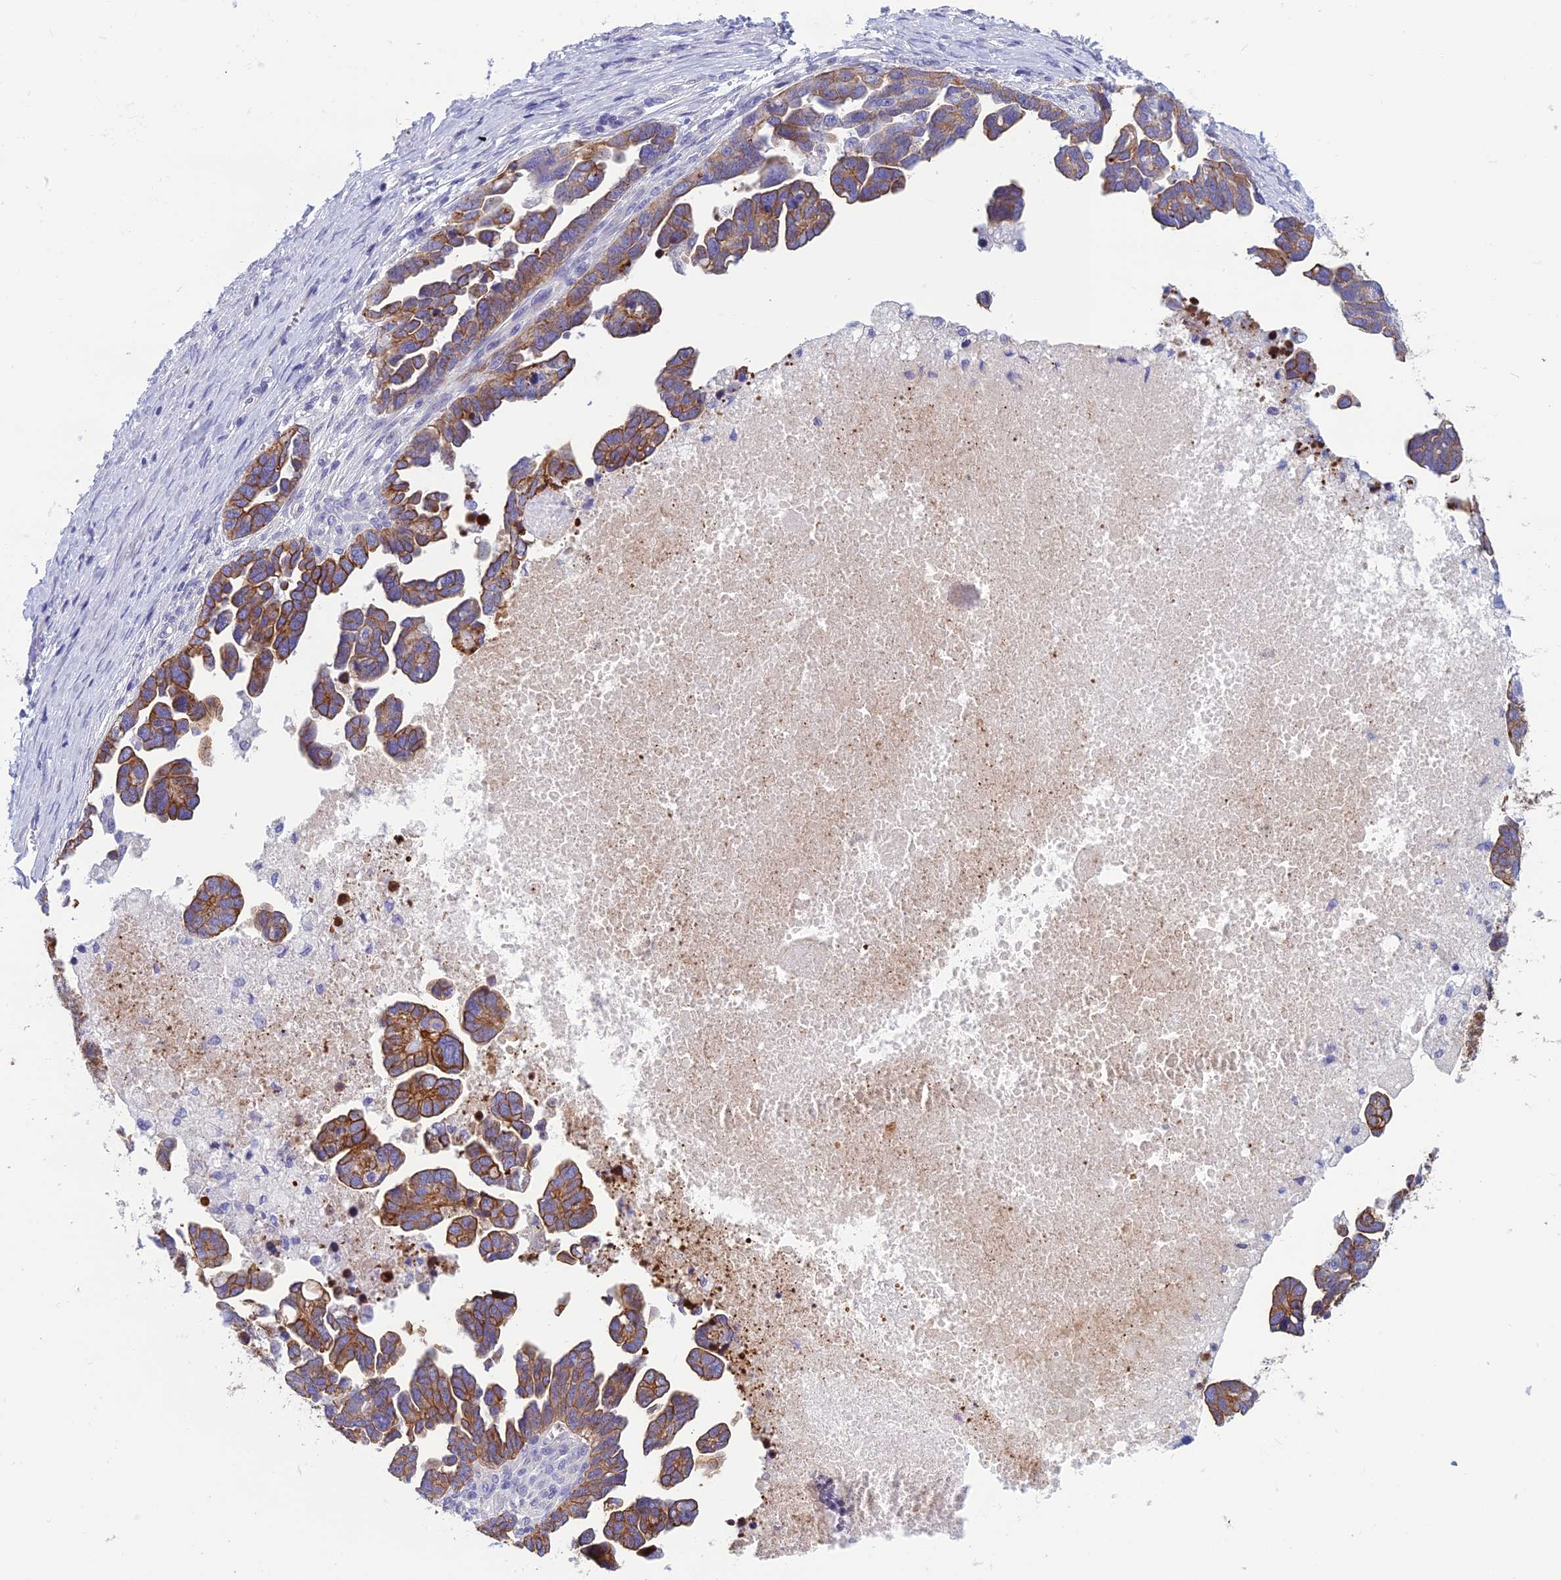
{"staining": {"intensity": "moderate", "quantity": ">75%", "location": "cytoplasmic/membranous"}, "tissue": "ovarian cancer", "cell_type": "Tumor cells", "image_type": "cancer", "snomed": [{"axis": "morphology", "description": "Cystadenocarcinoma, serous, NOS"}, {"axis": "topography", "description": "Ovary"}], "caption": "Protein analysis of ovarian serous cystadenocarcinoma tissue shows moderate cytoplasmic/membranous positivity in approximately >75% of tumor cells. (Stains: DAB in brown, nuclei in blue, Microscopy: brightfield microscopy at high magnification).", "gene": "RBM41", "patient": {"sex": "female", "age": 54}}